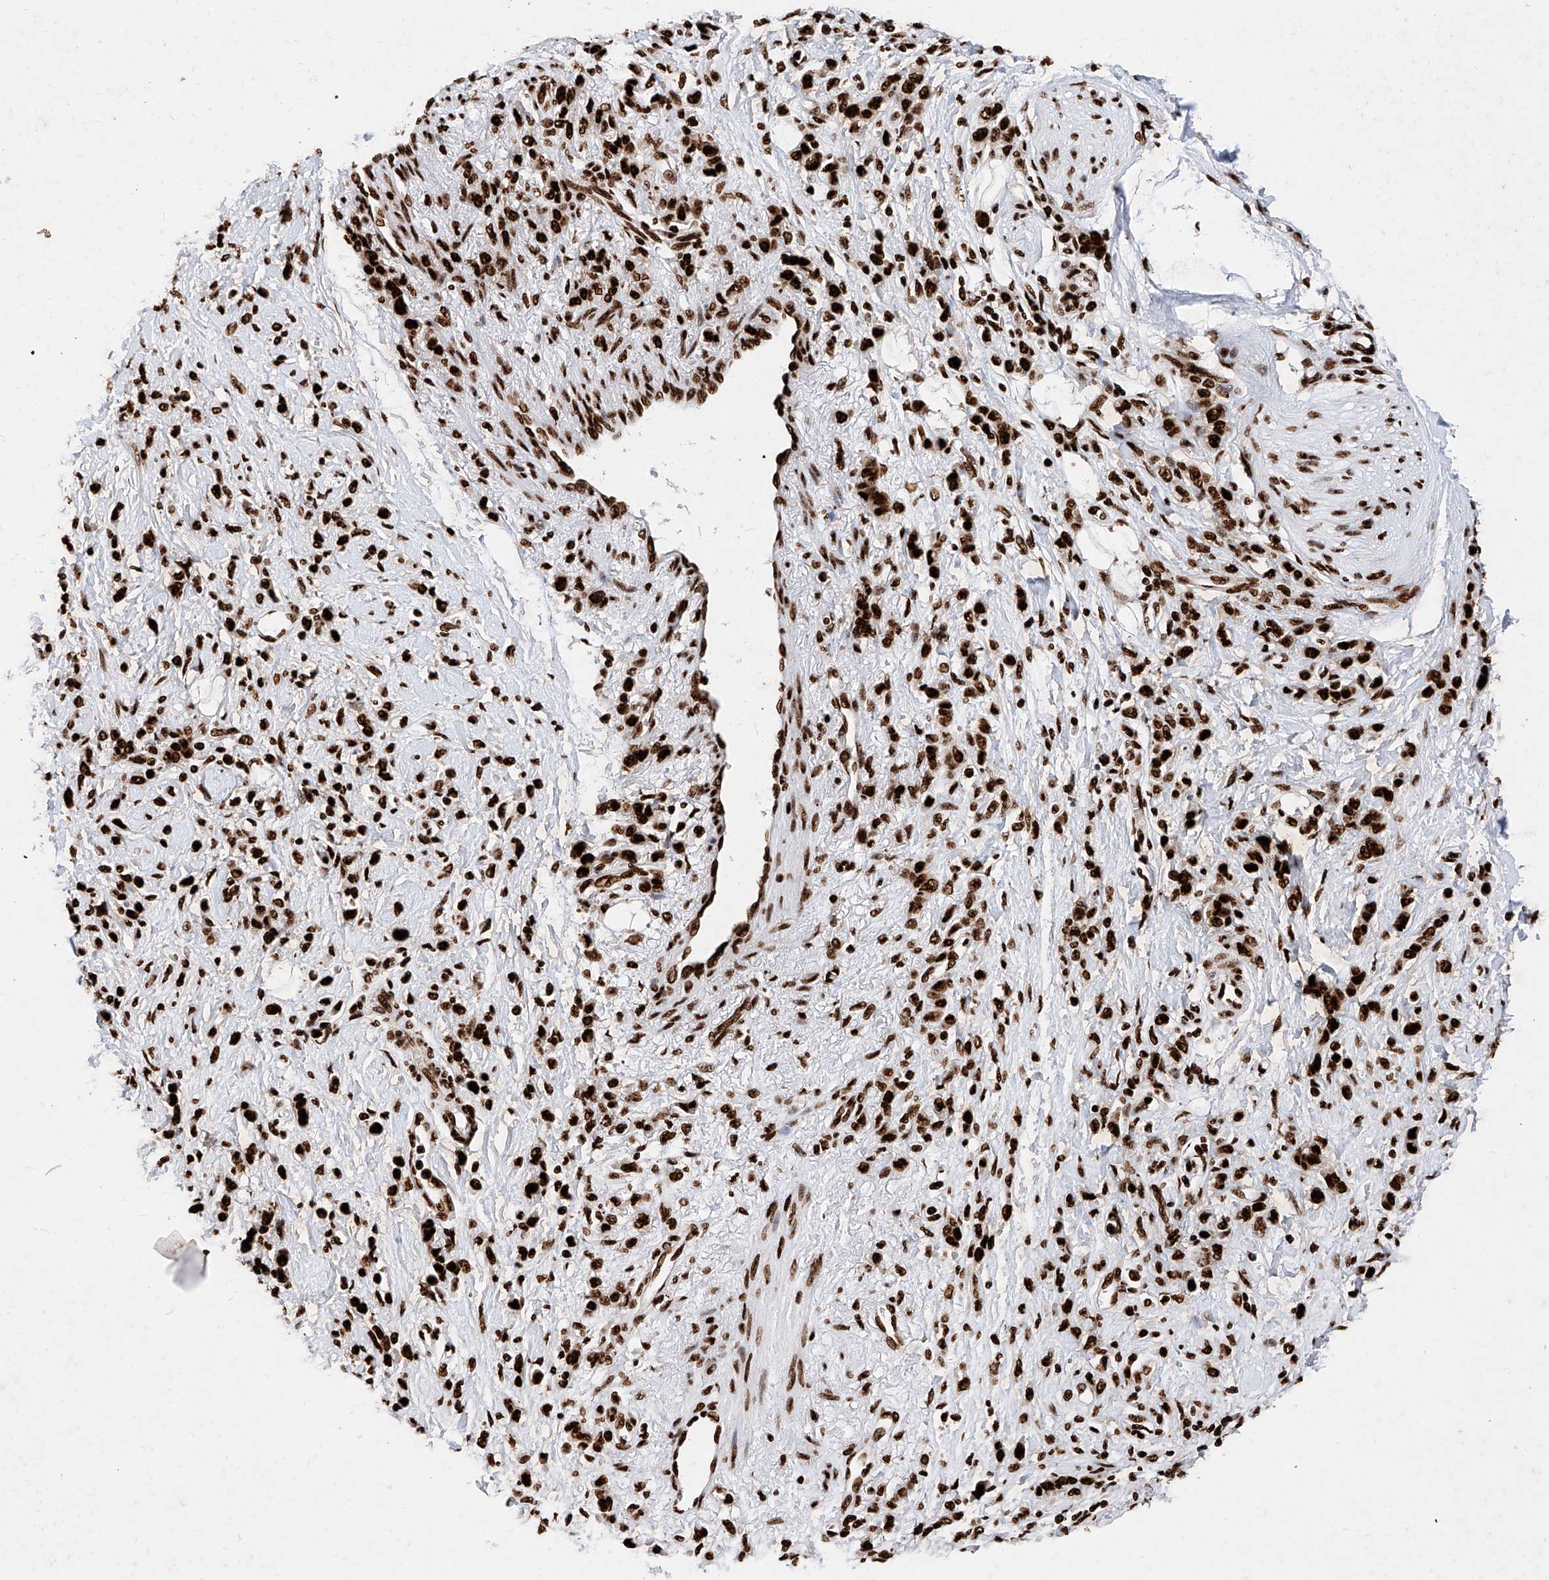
{"staining": {"intensity": "strong", "quantity": ">75%", "location": "nuclear"}, "tissue": "stomach cancer", "cell_type": "Tumor cells", "image_type": "cancer", "snomed": [{"axis": "morphology", "description": "Normal tissue, NOS"}, {"axis": "morphology", "description": "Adenocarcinoma, NOS"}, {"axis": "topography", "description": "Stomach"}], "caption": "Brown immunohistochemical staining in stomach adenocarcinoma demonstrates strong nuclear expression in about >75% of tumor cells.", "gene": "SRSF6", "patient": {"sex": "male", "age": 82}}